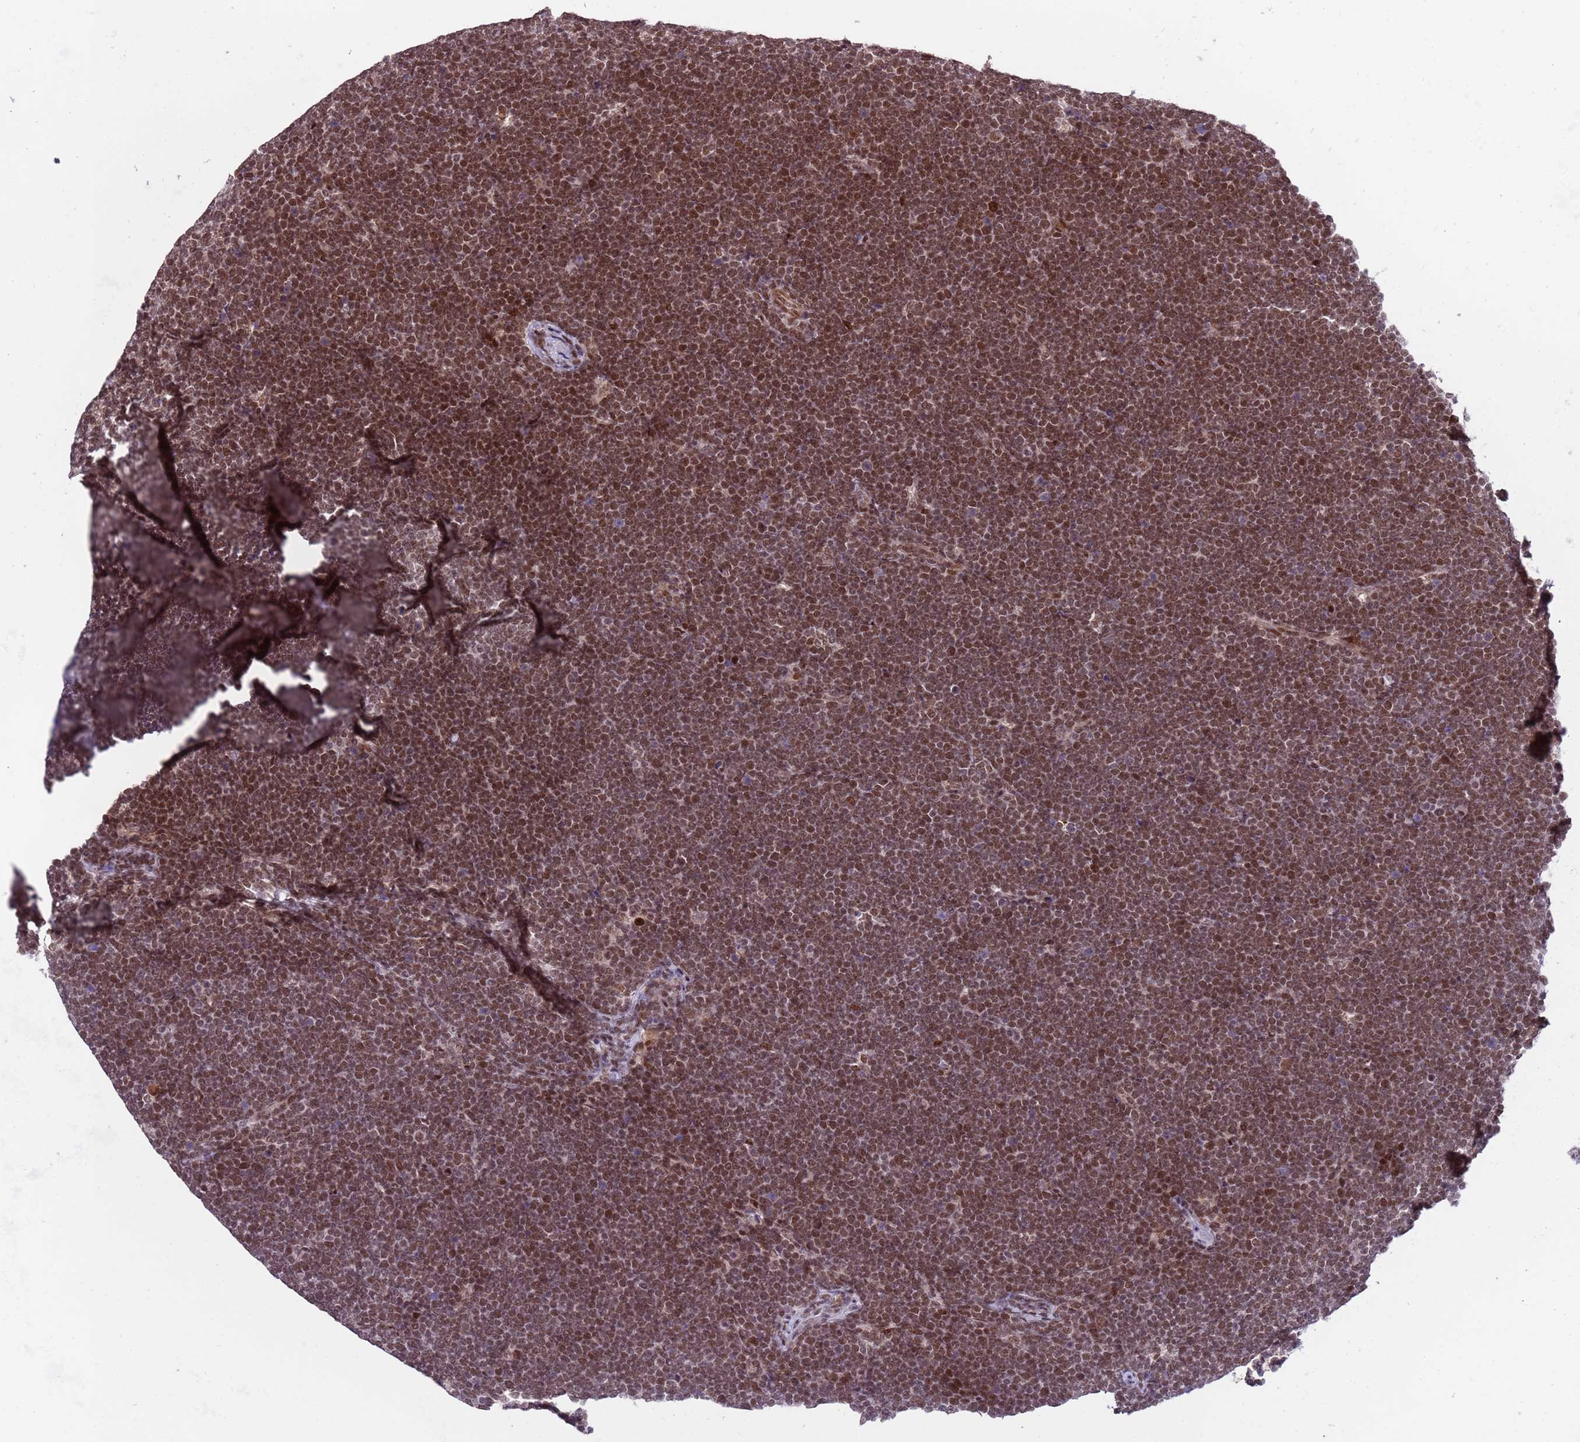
{"staining": {"intensity": "moderate", "quantity": ">75%", "location": "nuclear"}, "tissue": "lymphoma", "cell_type": "Tumor cells", "image_type": "cancer", "snomed": [{"axis": "morphology", "description": "Malignant lymphoma, non-Hodgkin's type, High grade"}, {"axis": "topography", "description": "Lymph node"}], "caption": "An image of human lymphoma stained for a protein exhibits moderate nuclear brown staining in tumor cells. (IHC, brightfield microscopy, high magnification).", "gene": "PPM1H", "patient": {"sex": "male", "age": 13}}